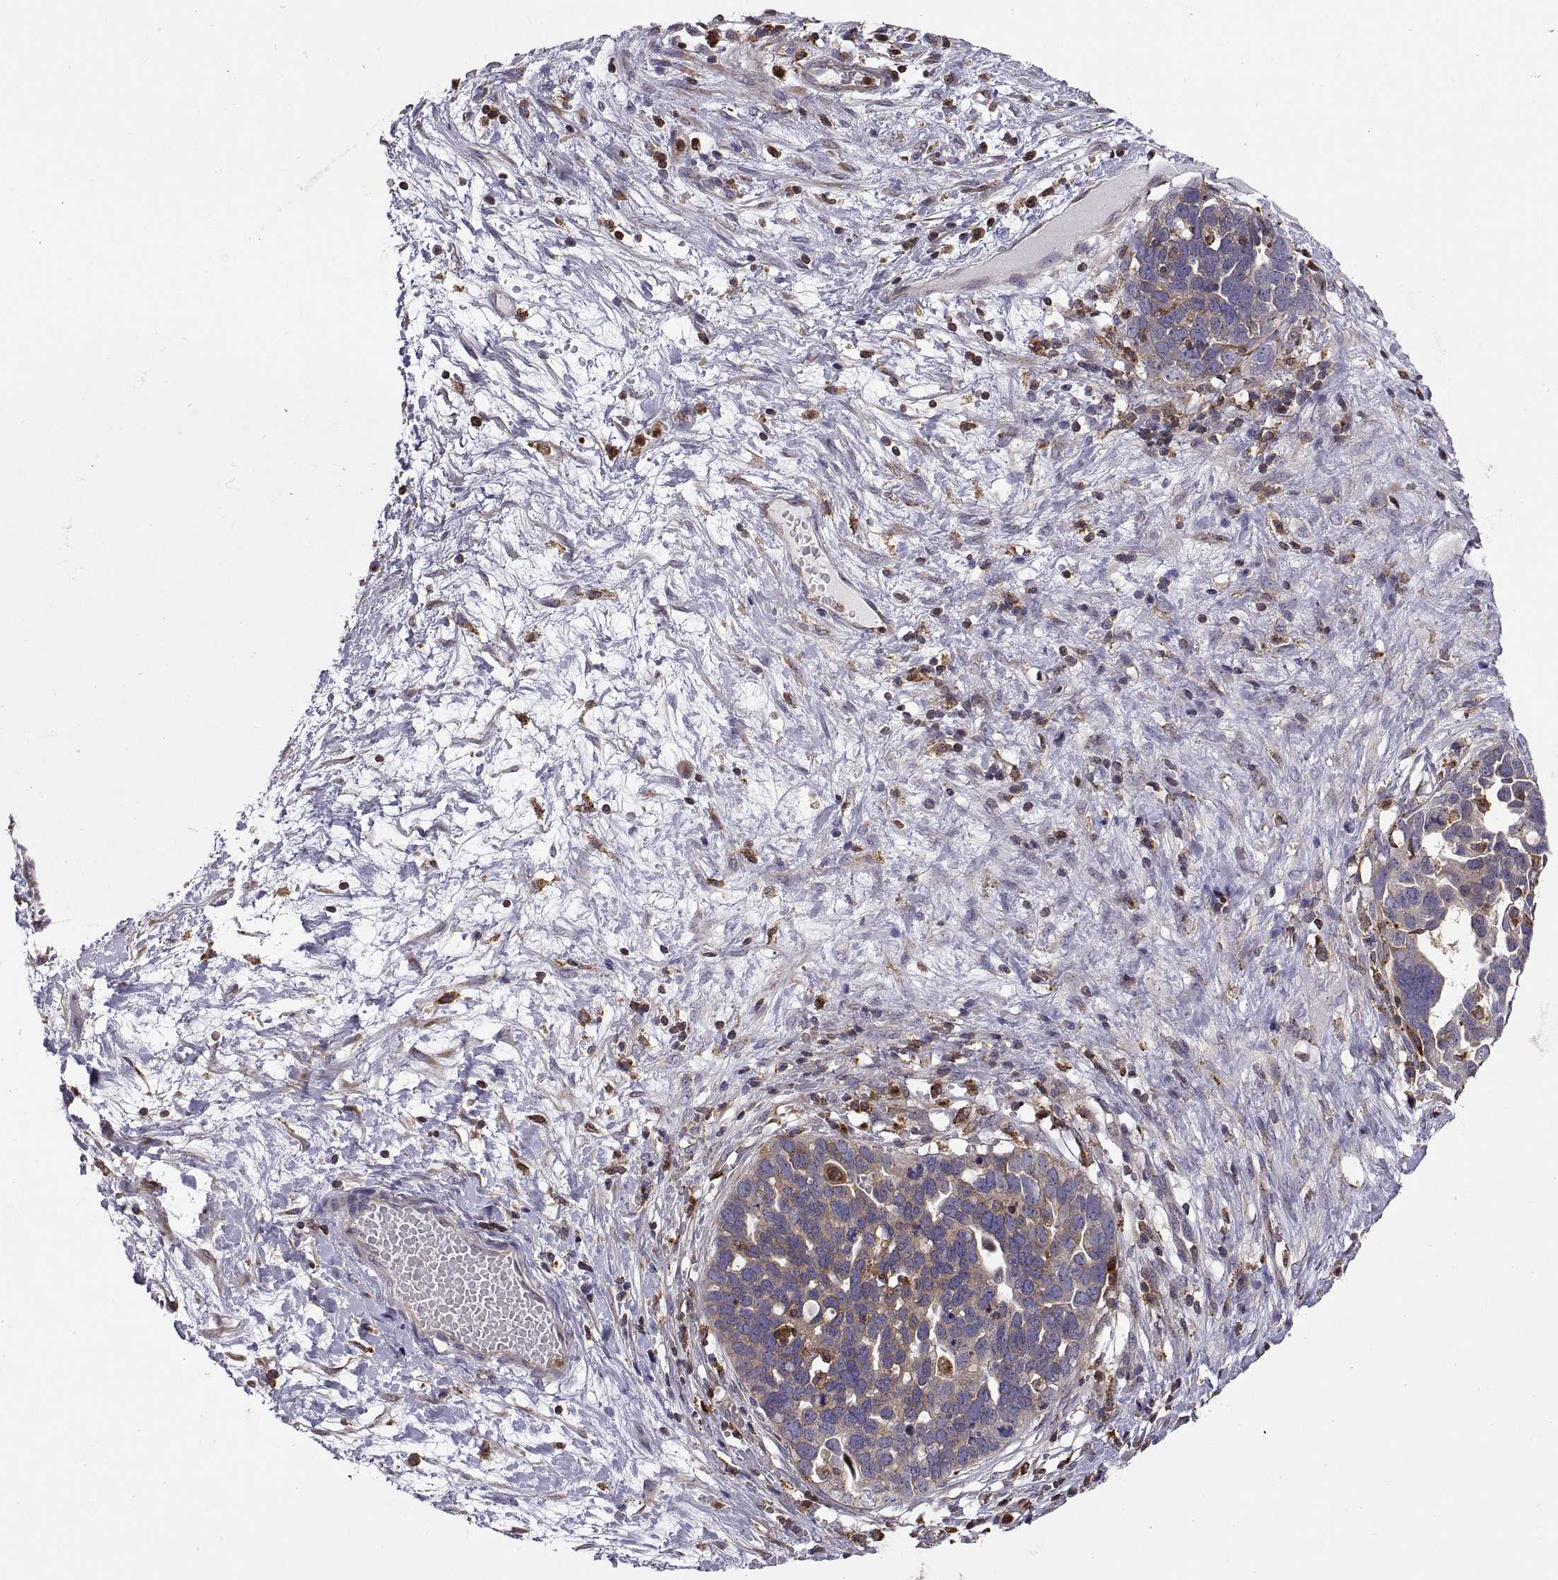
{"staining": {"intensity": "weak", "quantity": "25%-75%", "location": "cytoplasmic/membranous"}, "tissue": "ovarian cancer", "cell_type": "Tumor cells", "image_type": "cancer", "snomed": [{"axis": "morphology", "description": "Cystadenocarcinoma, serous, NOS"}, {"axis": "topography", "description": "Ovary"}], "caption": "Protein expression analysis of ovarian serous cystadenocarcinoma demonstrates weak cytoplasmic/membranous positivity in approximately 25%-75% of tumor cells. (brown staining indicates protein expression, while blue staining denotes nuclei).", "gene": "ACAP1", "patient": {"sex": "female", "age": 54}}